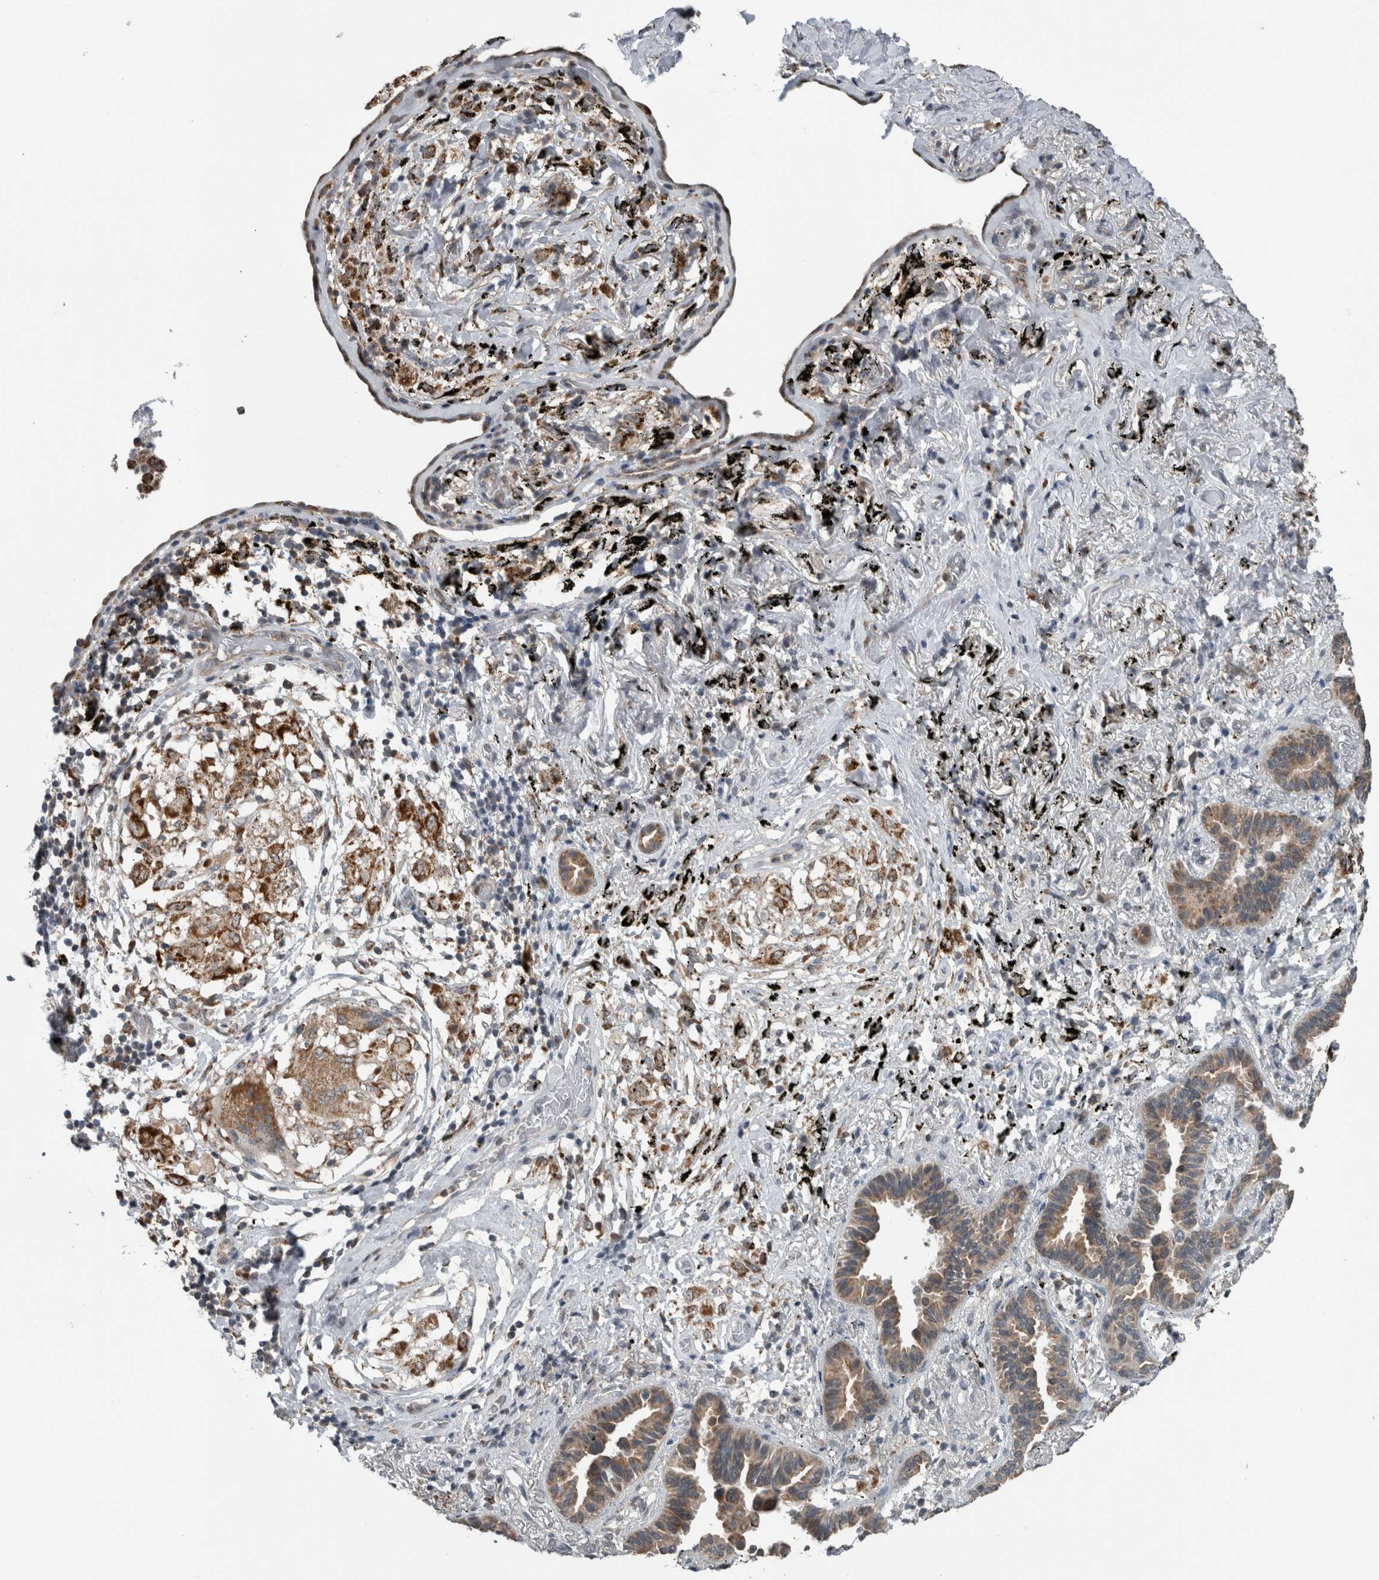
{"staining": {"intensity": "moderate", "quantity": ">75%", "location": "cytoplasmic/membranous"}, "tissue": "lung cancer", "cell_type": "Tumor cells", "image_type": "cancer", "snomed": [{"axis": "morphology", "description": "Adenocarcinoma, NOS"}, {"axis": "topography", "description": "Lung"}], "caption": "Human lung cancer stained with a brown dye shows moderate cytoplasmic/membranous positive expression in about >75% of tumor cells.", "gene": "ACSF2", "patient": {"sex": "male", "age": 59}}